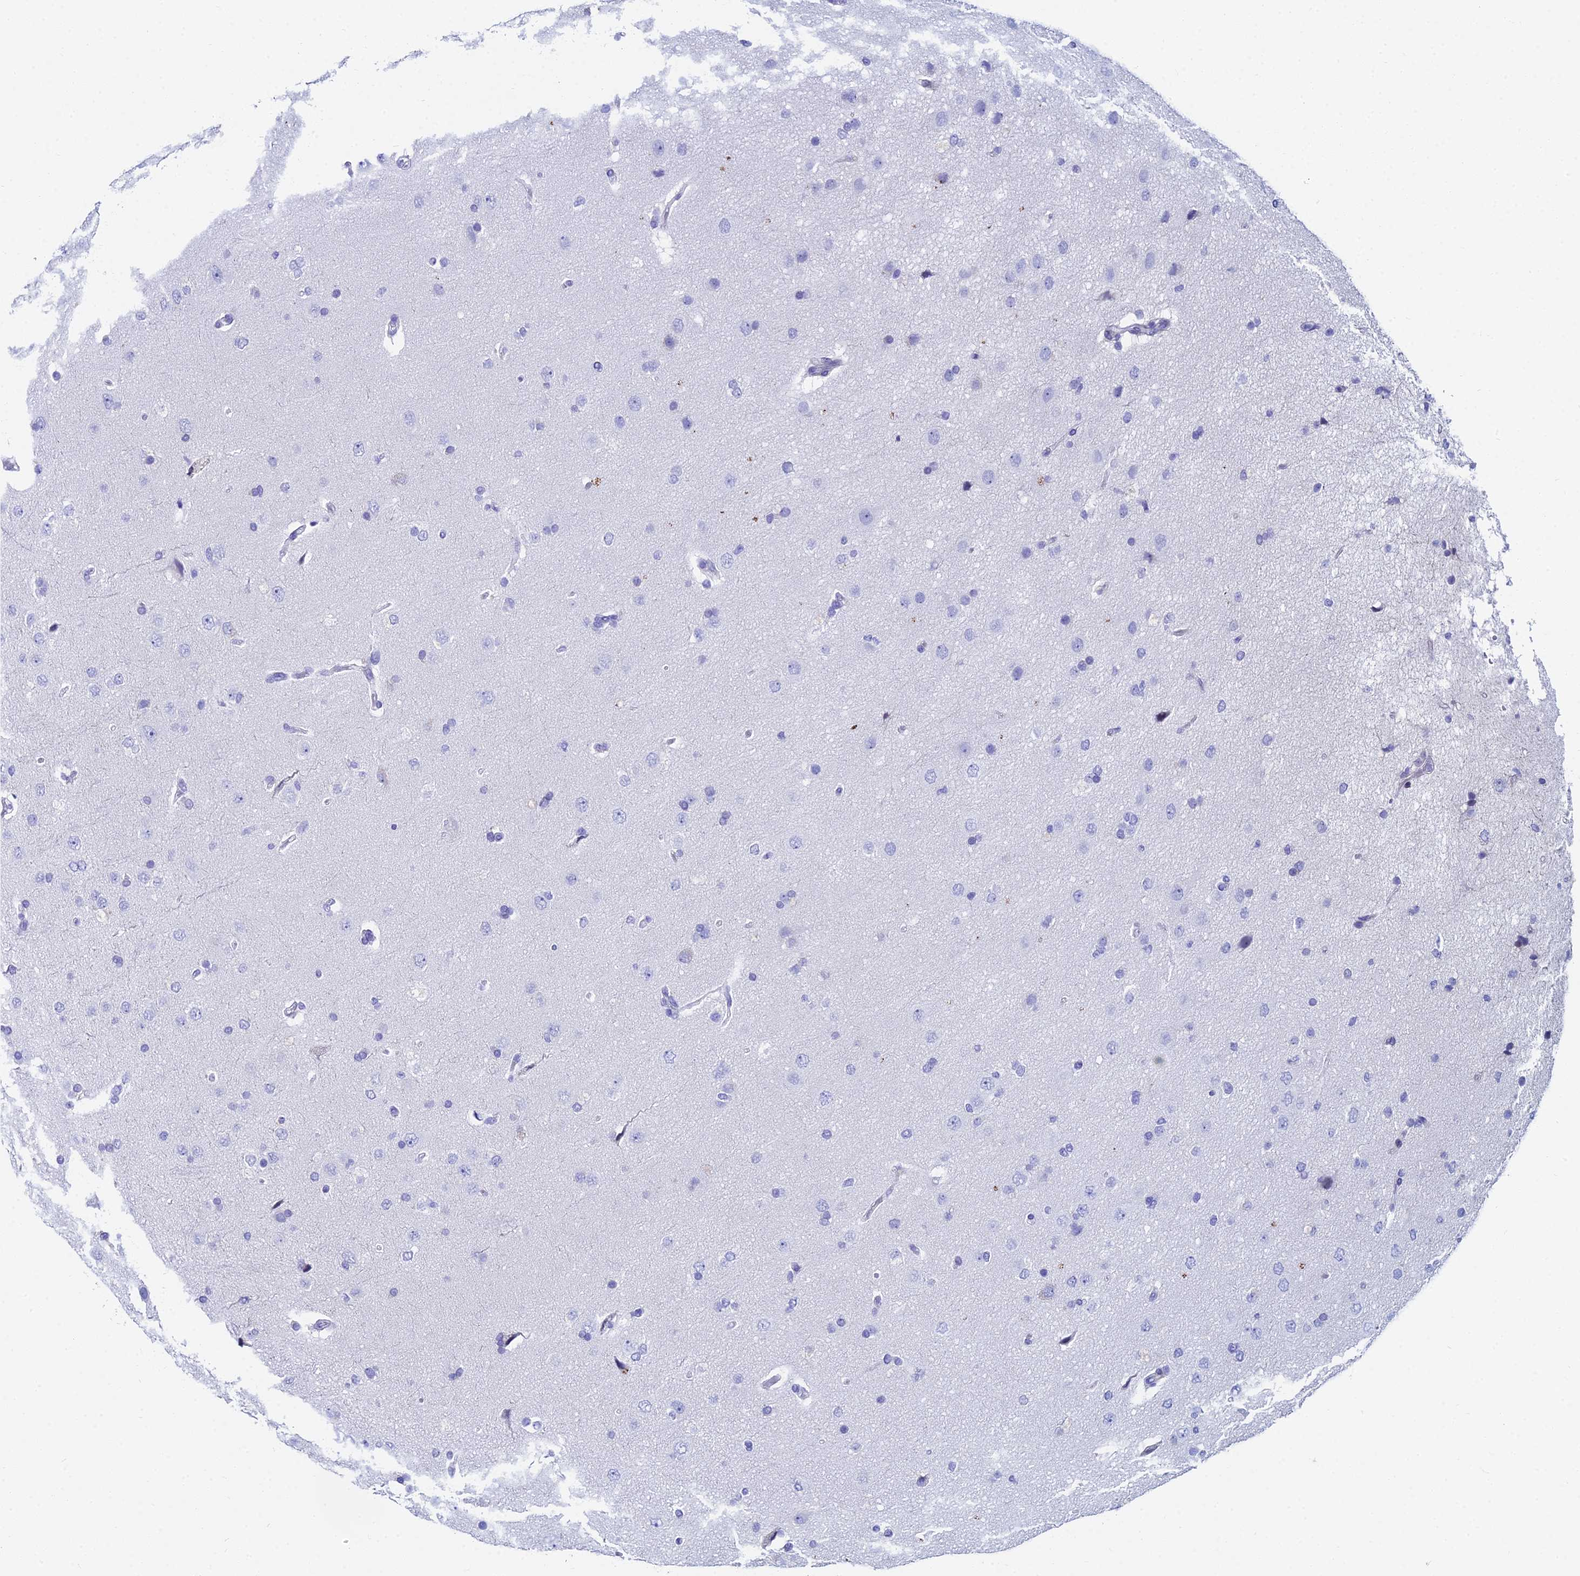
{"staining": {"intensity": "negative", "quantity": "none", "location": "none"}, "tissue": "glioma", "cell_type": "Tumor cells", "image_type": "cancer", "snomed": [{"axis": "morphology", "description": "Glioma, malignant, High grade"}, {"axis": "topography", "description": "Brain"}], "caption": "IHC of human malignant glioma (high-grade) reveals no expression in tumor cells.", "gene": "HSPA1L", "patient": {"sex": "male", "age": 72}}